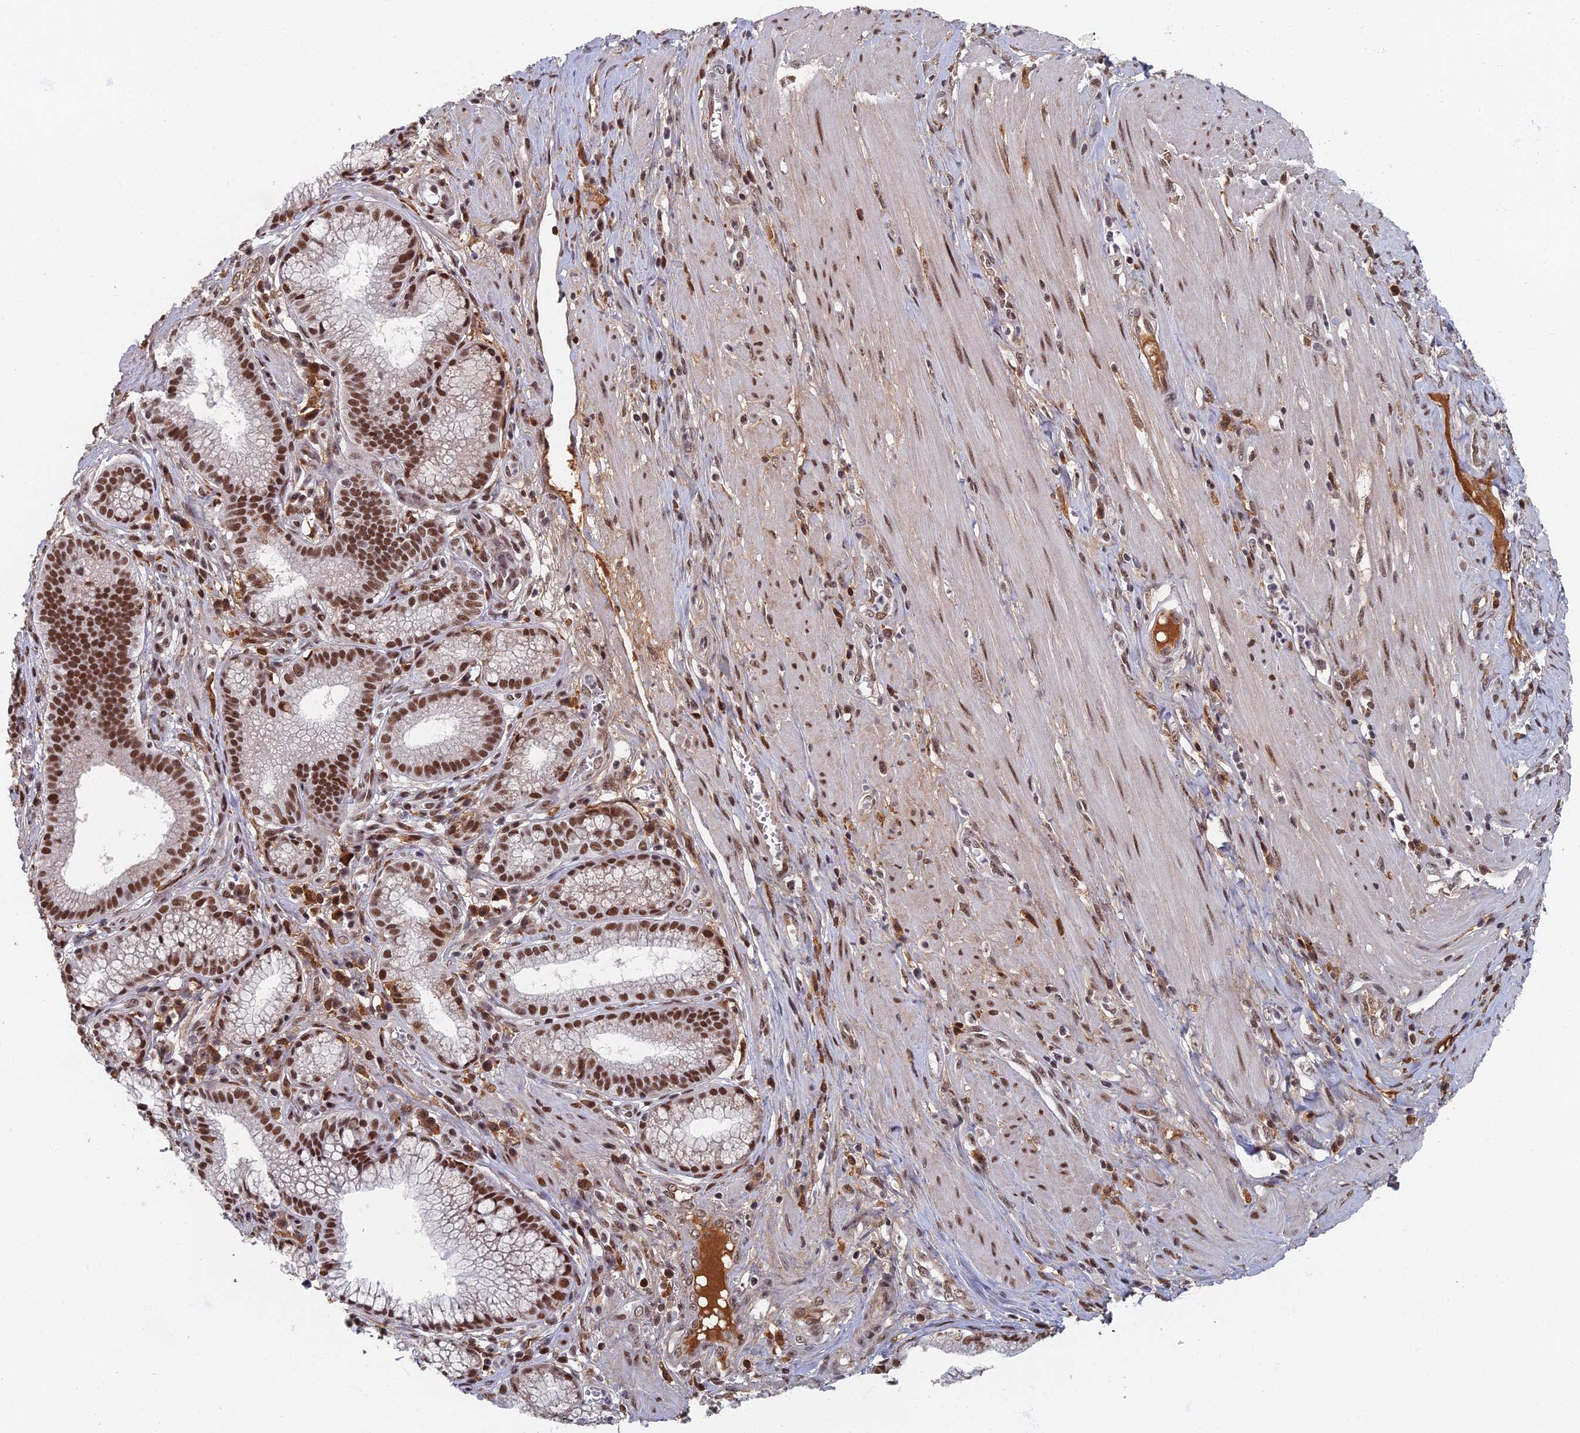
{"staining": {"intensity": "moderate", "quantity": ">75%", "location": "nuclear"}, "tissue": "pancreatic cancer", "cell_type": "Tumor cells", "image_type": "cancer", "snomed": [{"axis": "morphology", "description": "Adenocarcinoma, NOS"}, {"axis": "topography", "description": "Pancreas"}], "caption": "Immunohistochemistry (DAB) staining of pancreatic cancer (adenocarcinoma) displays moderate nuclear protein positivity in about >75% of tumor cells. The protein of interest is stained brown, and the nuclei are stained in blue (DAB IHC with brightfield microscopy, high magnification).", "gene": "TAF13", "patient": {"sex": "male", "age": 72}}